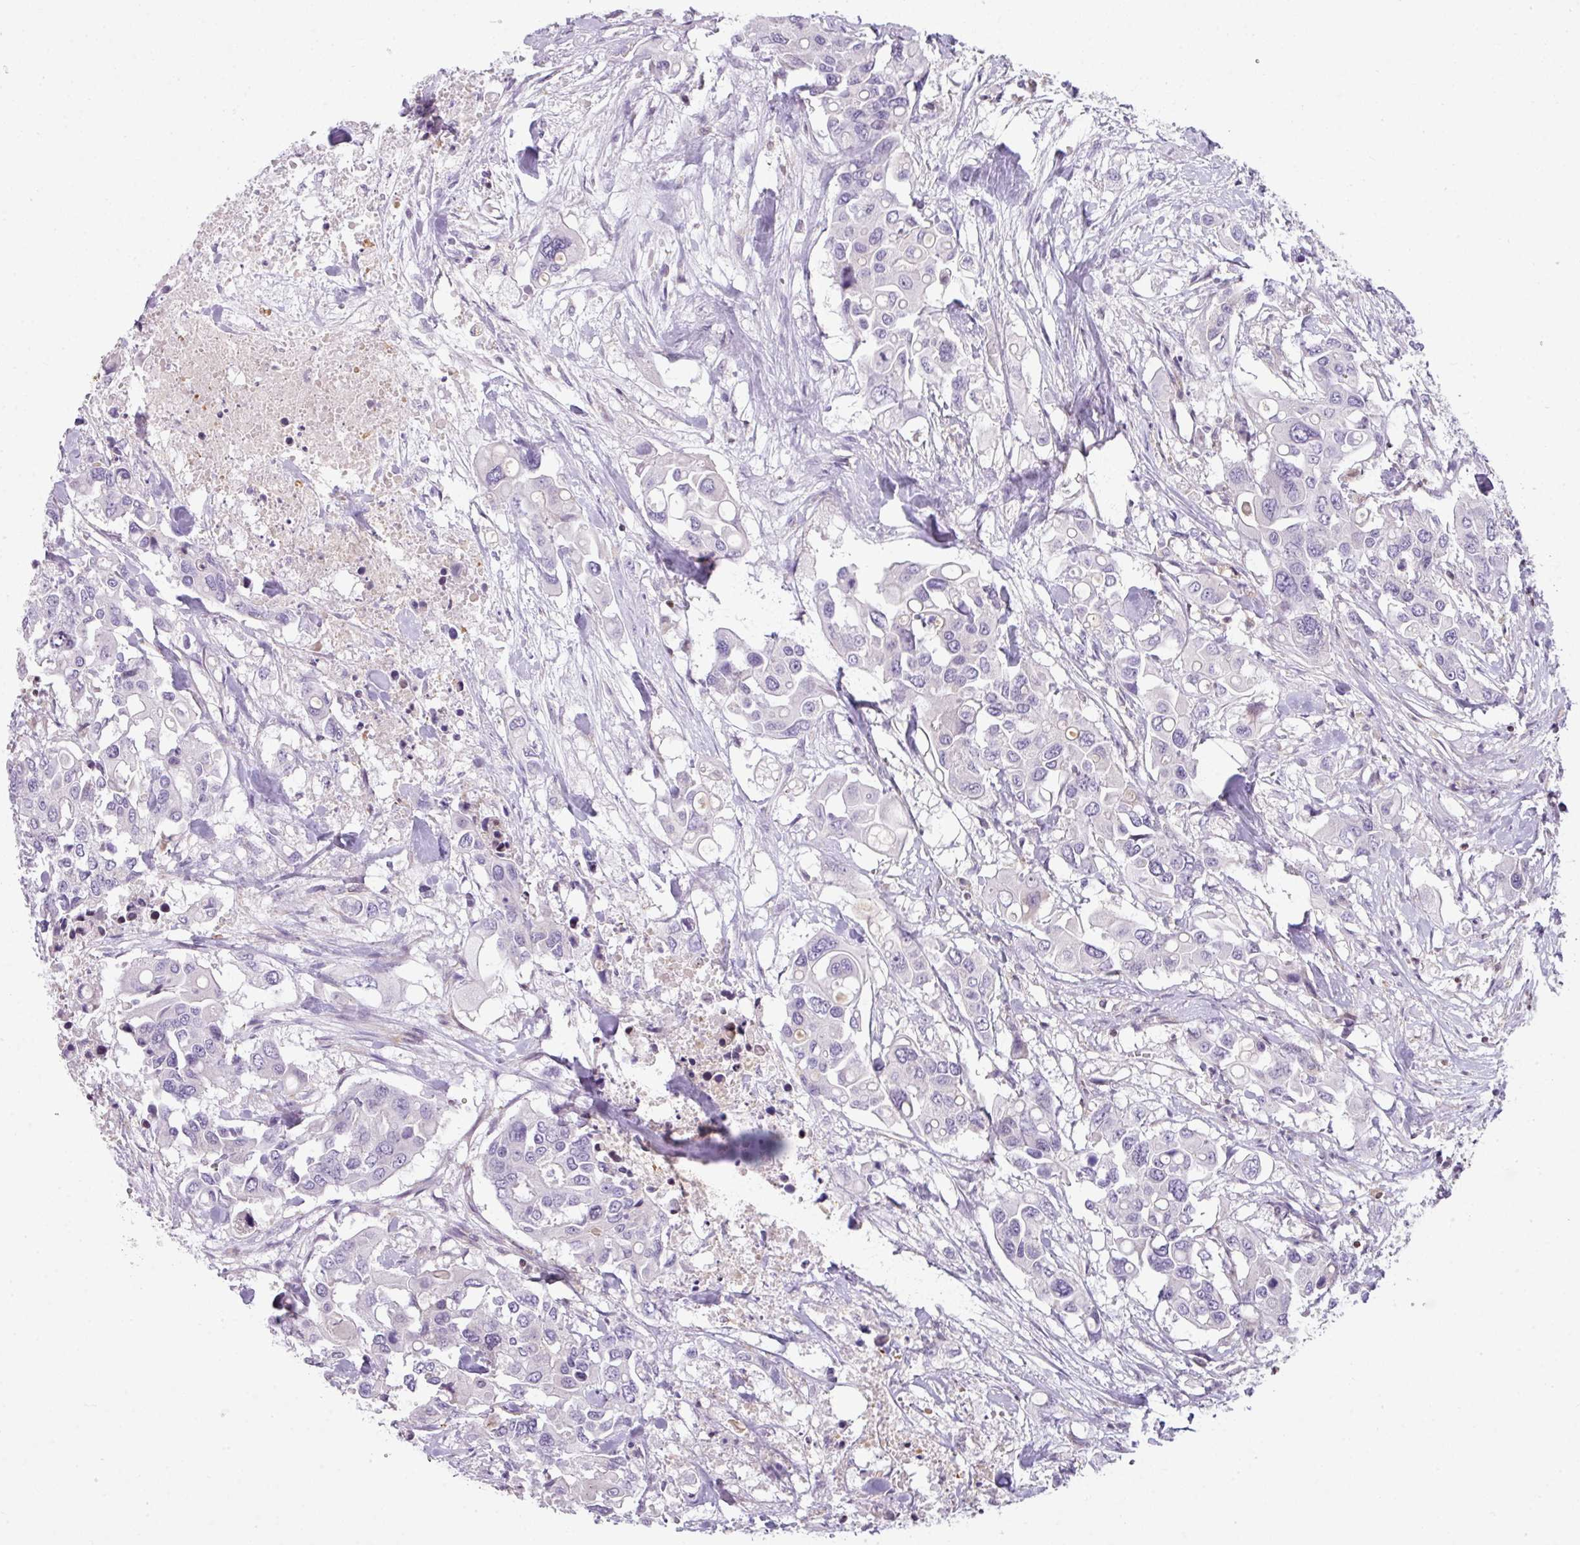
{"staining": {"intensity": "negative", "quantity": "none", "location": "none"}, "tissue": "colorectal cancer", "cell_type": "Tumor cells", "image_type": "cancer", "snomed": [{"axis": "morphology", "description": "Adenocarcinoma, NOS"}, {"axis": "topography", "description": "Colon"}], "caption": "Tumor cells show no significant protein positivity in adenocarcinoma (colorectal).", "gene": "STAT5A", "patient": {"sex": "male", "age": 77}}